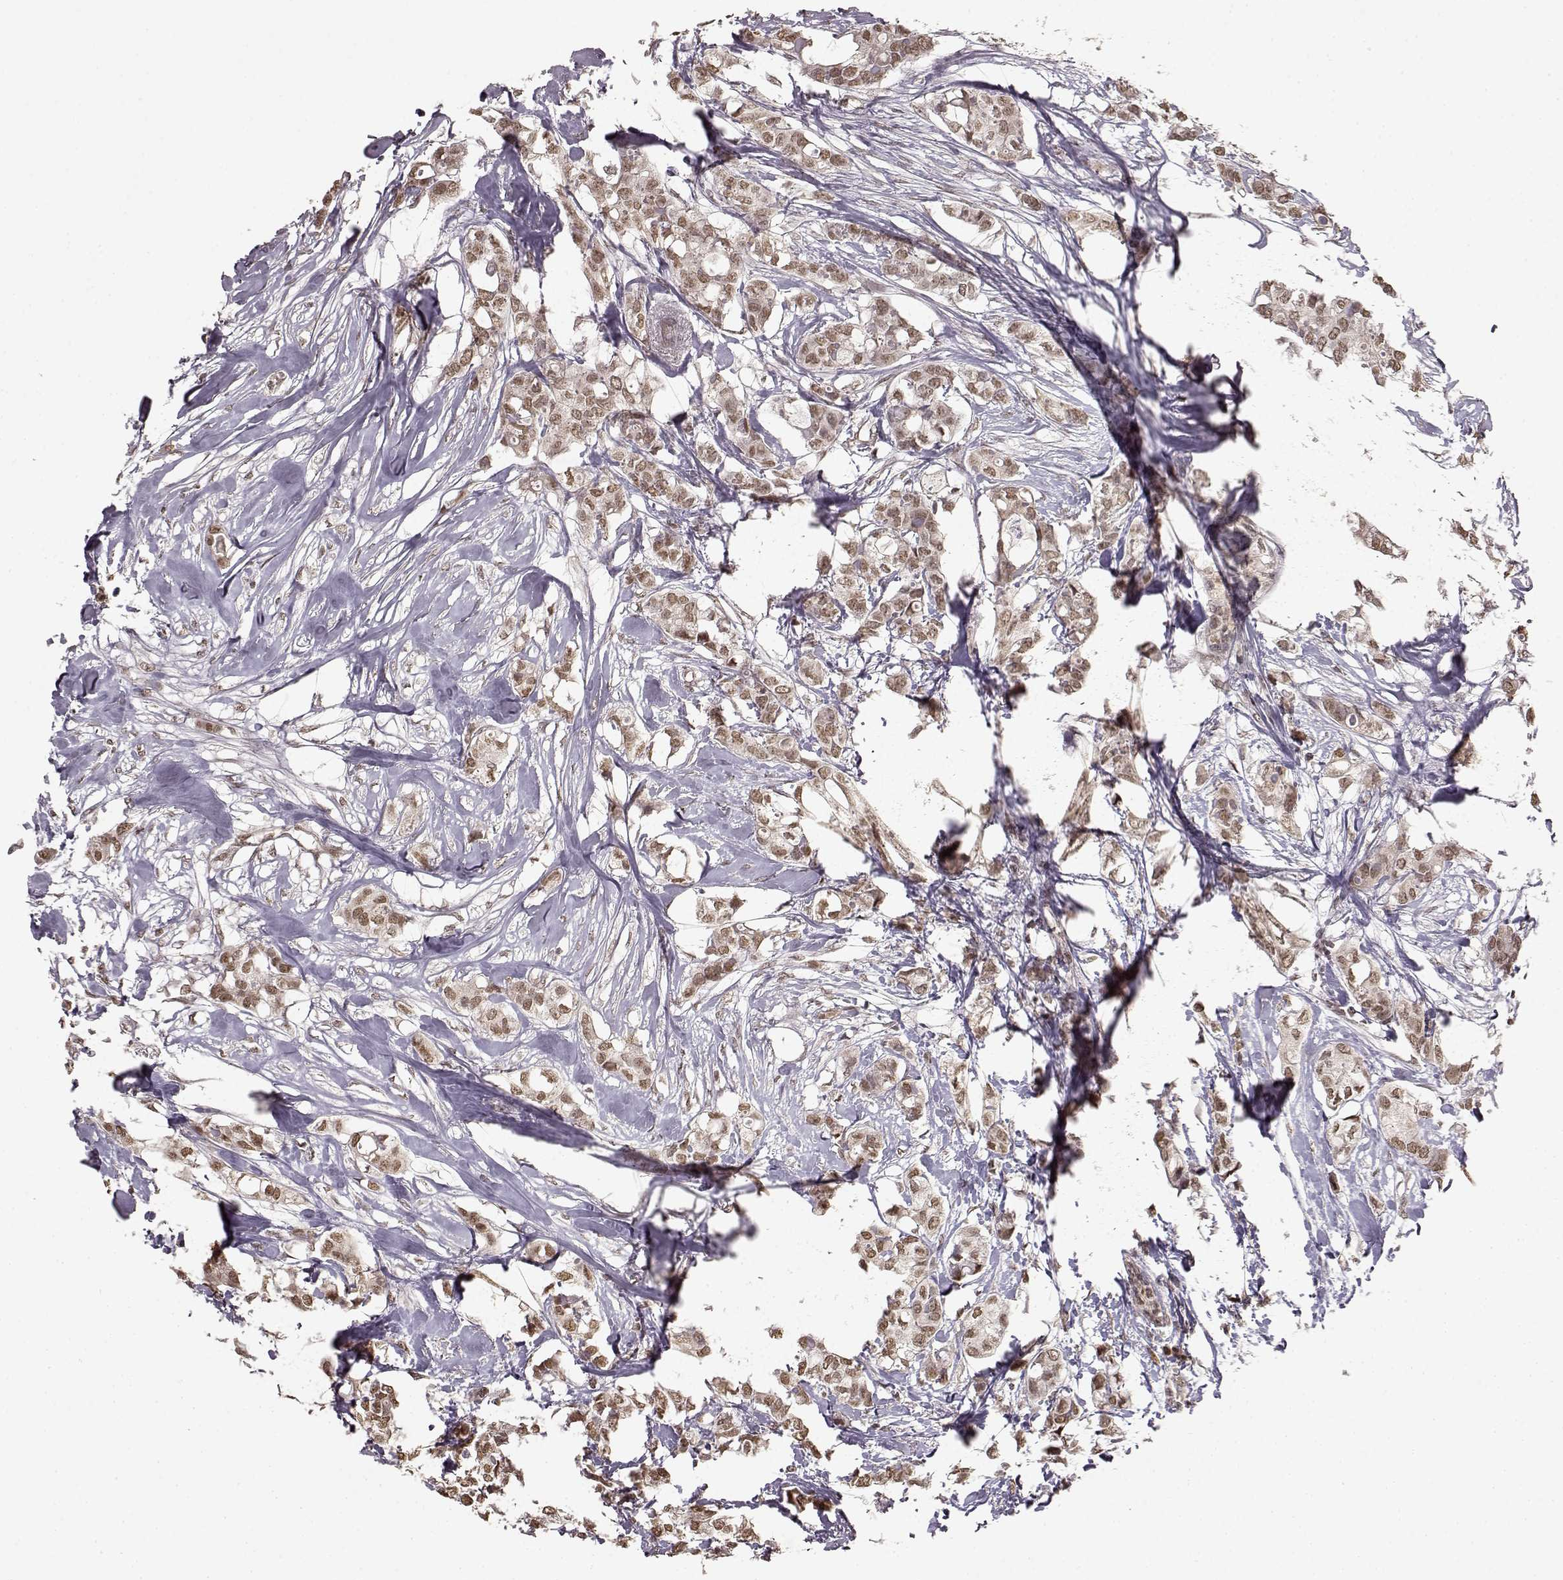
{"staining": {"intensity": "weak", "quantity": ">75%", "location": "nuclear"}, "tissue": "breast cancer", "cell_type": "Tumor cells", "image_type": "cancer", "snomed": [{"axis": "morphology", "description": "Duct carcinoma"}, {"axis": "topography", "description": "Breast"}], "caption": "Protein expression by IHC reveals weak nuclear expression in approximately >75% of tumor cells in breast cancer (invasive ductal carcinoma).", "gene": "NTRK2", "patient": {"sex": "female", "age": 62}}